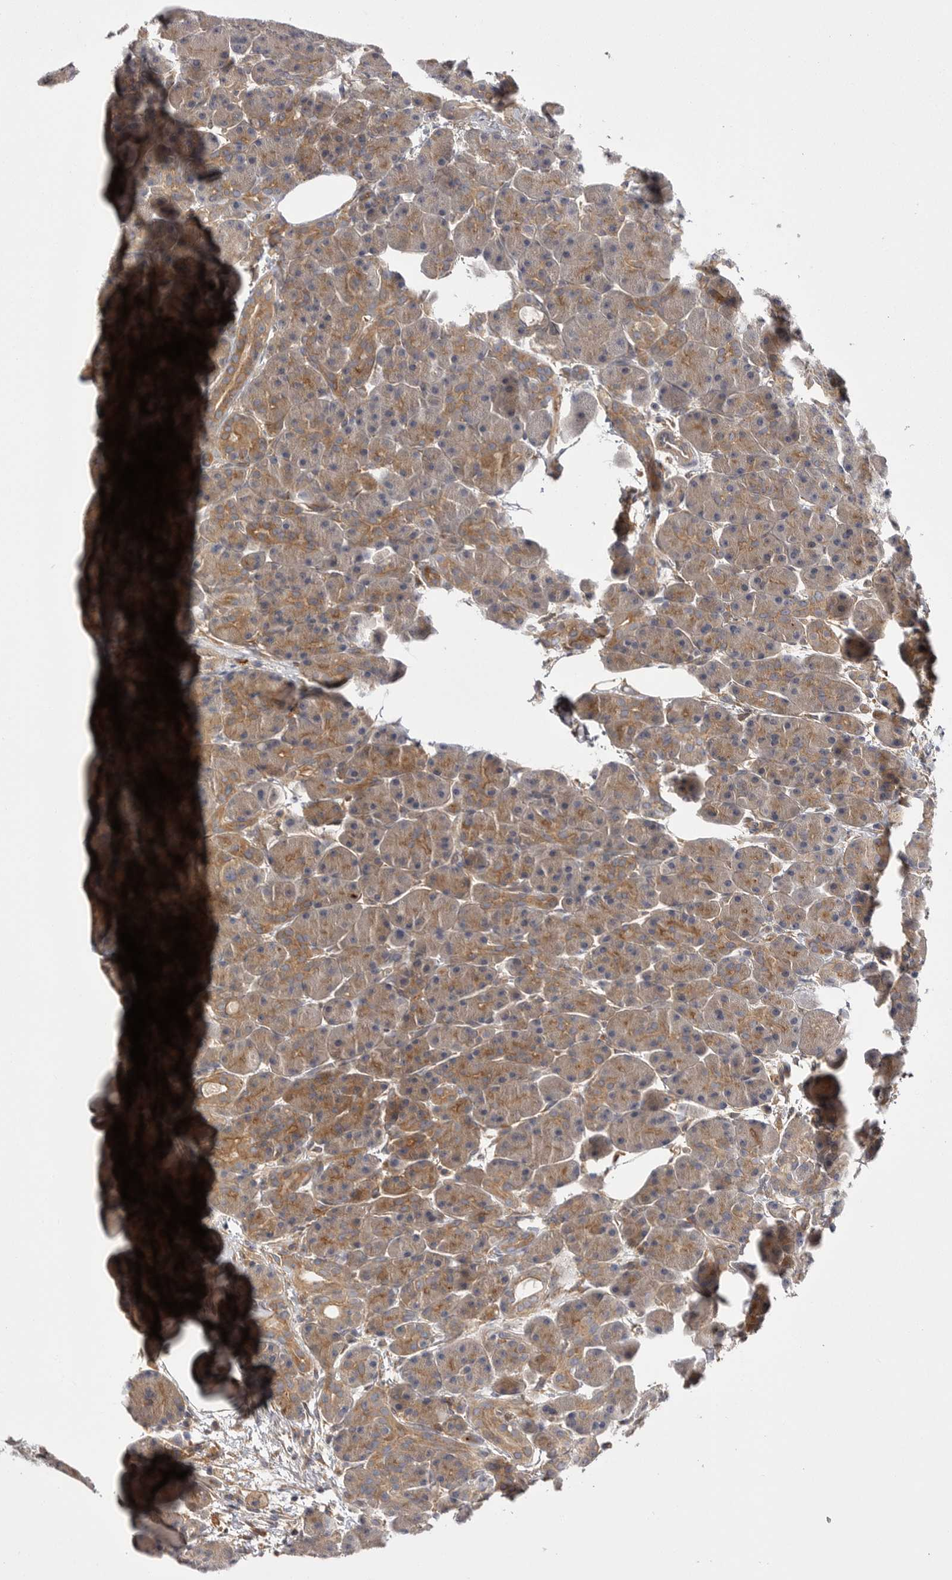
{"staining": {"intensity": "moderate", "quantity": "25%-75%", "location": "cytoplasmic/membranous"}, "tissue": "pancreas", "cell_type": "Exocrine glandular cells", "image_type": "normal", "snomed": [{"axis": "morphology", "description": "Normal tissue, NOS"}, {"axis": "topography", "description": "Pancreas"}], "caption": "There is medium levels of moderate cytoplasmic/membranous positivity in exocrine glandular cells of unremarkable pancreas, as demonstrated by immunohistochemical staining (brown color).", "gene": "OSBPL9", "patient": {"sex": "male", "age": 63}}